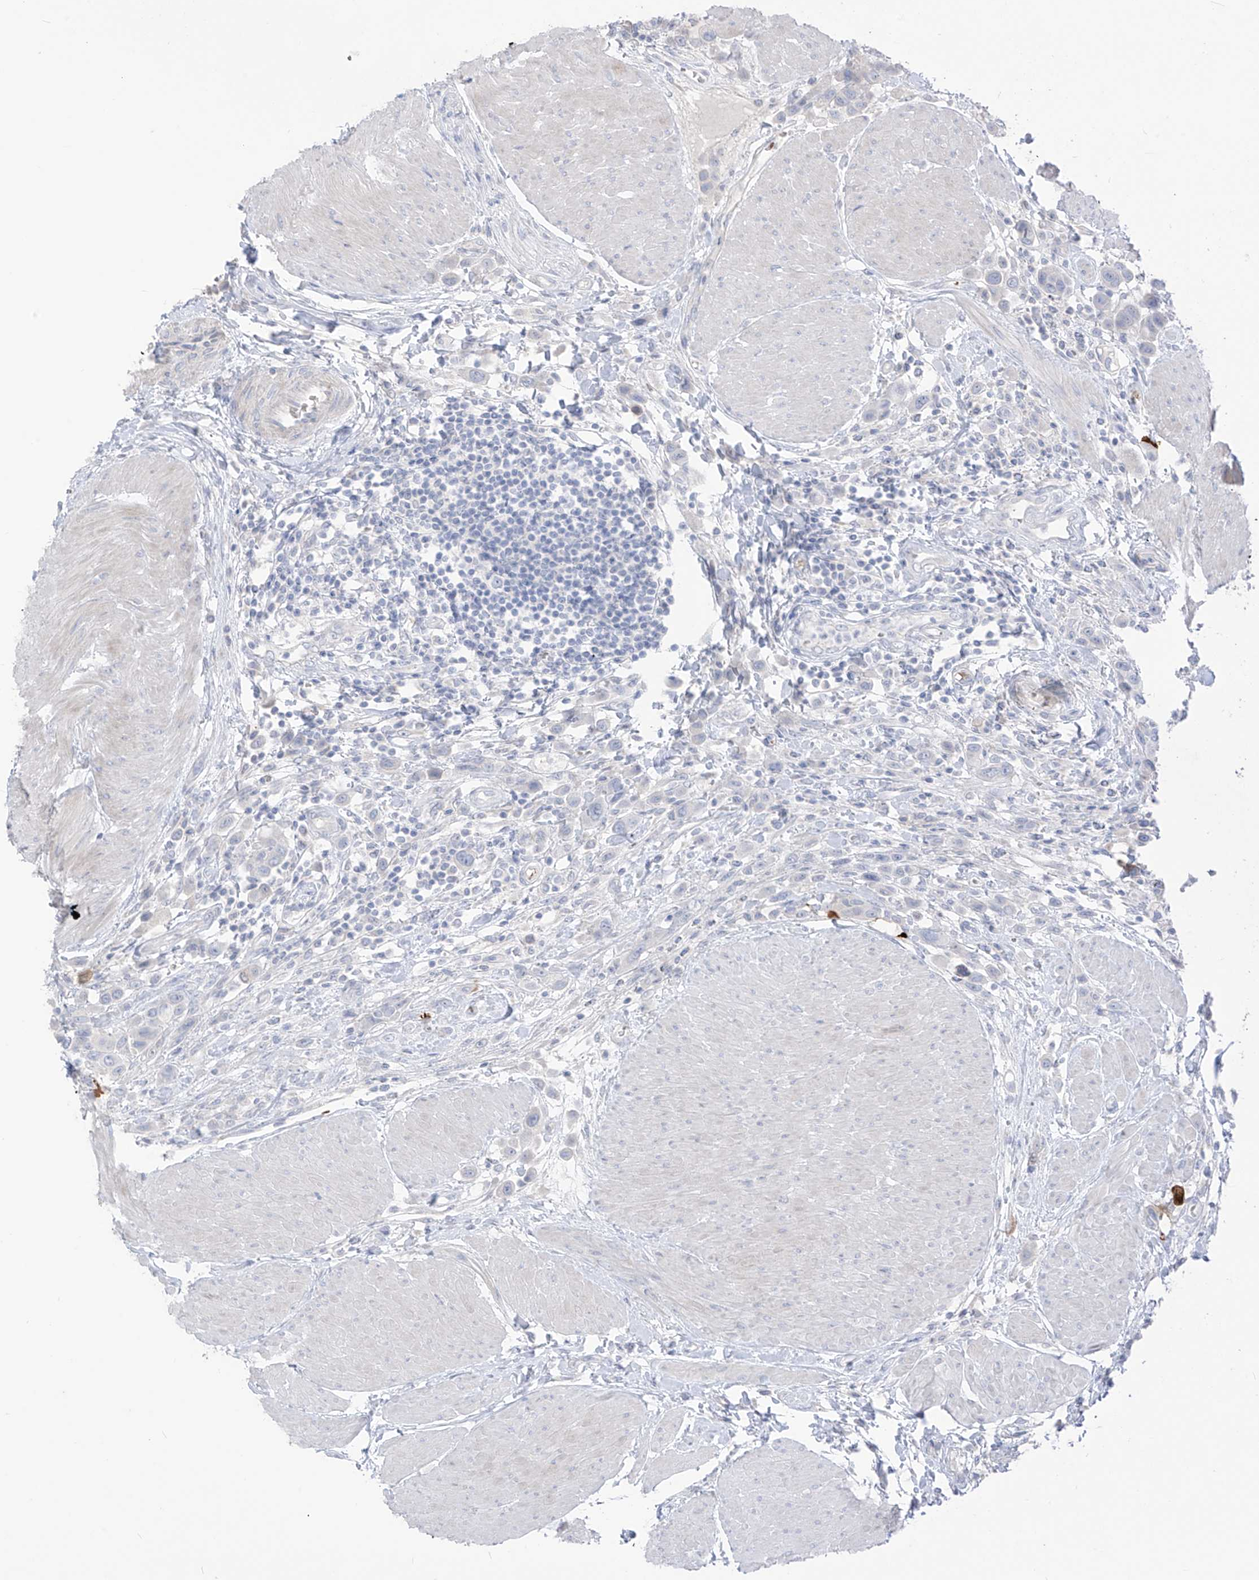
{"staining": {"intensity": "negative", "quantity": "none", "location": "none"}, "tissue": "urothelial cancer", "cell_type": "Tumor cells", "image_type": "cancer", "snomed": [{"axis": "morphology", "description": "Urothelial carcinoma, High grade"}, {"axis": "topography", "description": "Urinary bladder"}], "caption": "IHC micrograph of urothelial cancer stained for a protein (brown), which shows no positivity in tumor cells.", "gene": "ASPRV1", "patient": {"sex": "male", "age": 50}}